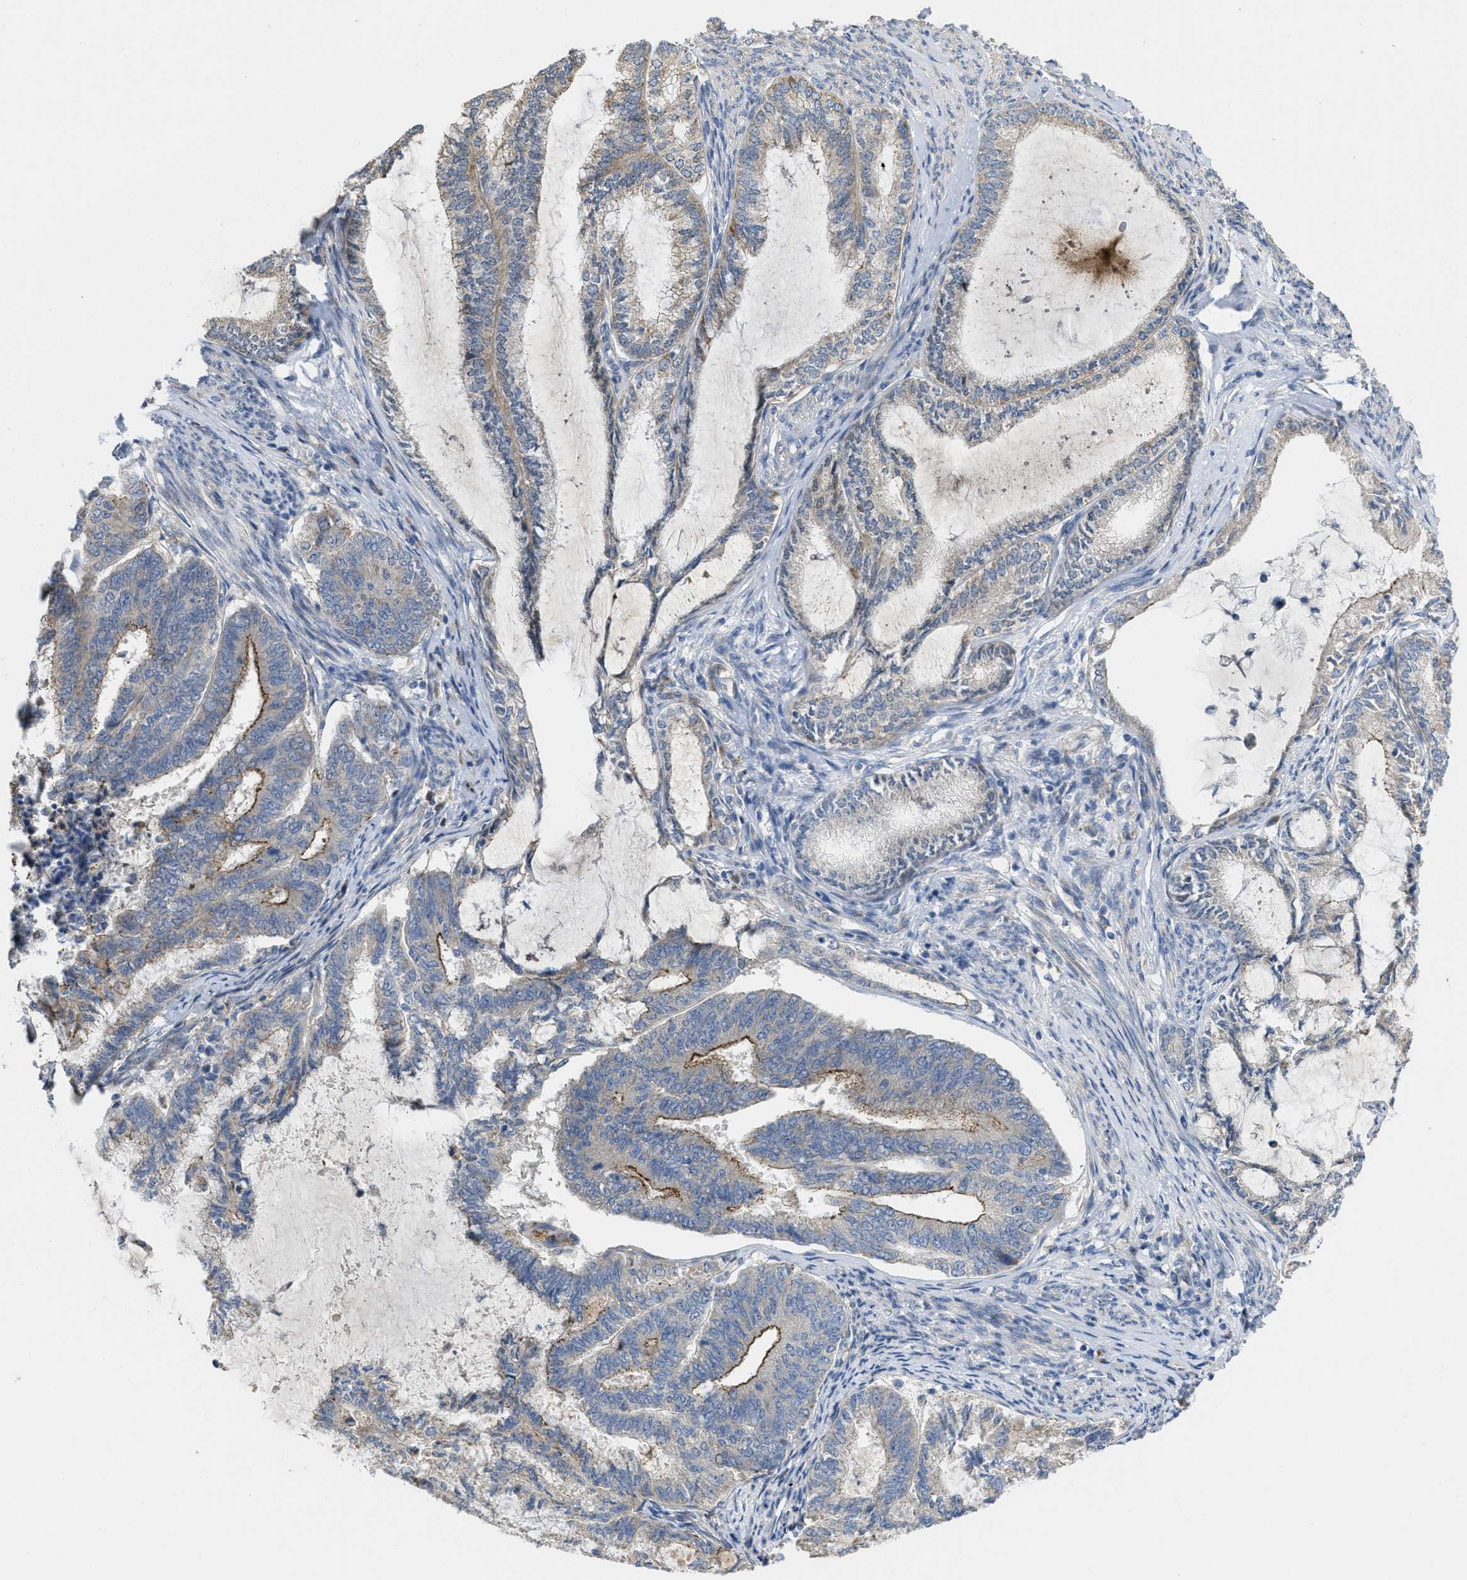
{"staining": {"intensity": "moderate", "quantity": "<25%", "location": "cytoplasmic/membranous,nuclear"}, "tissue": "endometrial cancer", "cell_type": "Tumor cells", "image_type": "cancer", "snomed": [{"axis": "morphology", "description": "Adenocarcinoma, NOS"}, {"axis": "topography", "description": "Endometrium"}], "caption": "This histopathology image reveals immunohistochemistry (IHC) staining of endometrial cancer (adenocarcinoma), with low moderate cytoplasmic/membranous and nuclear staining in approximately <25% of tumor cells.", "gene": "CDPF1", "patient": {"sex": "female", "age": 86}}